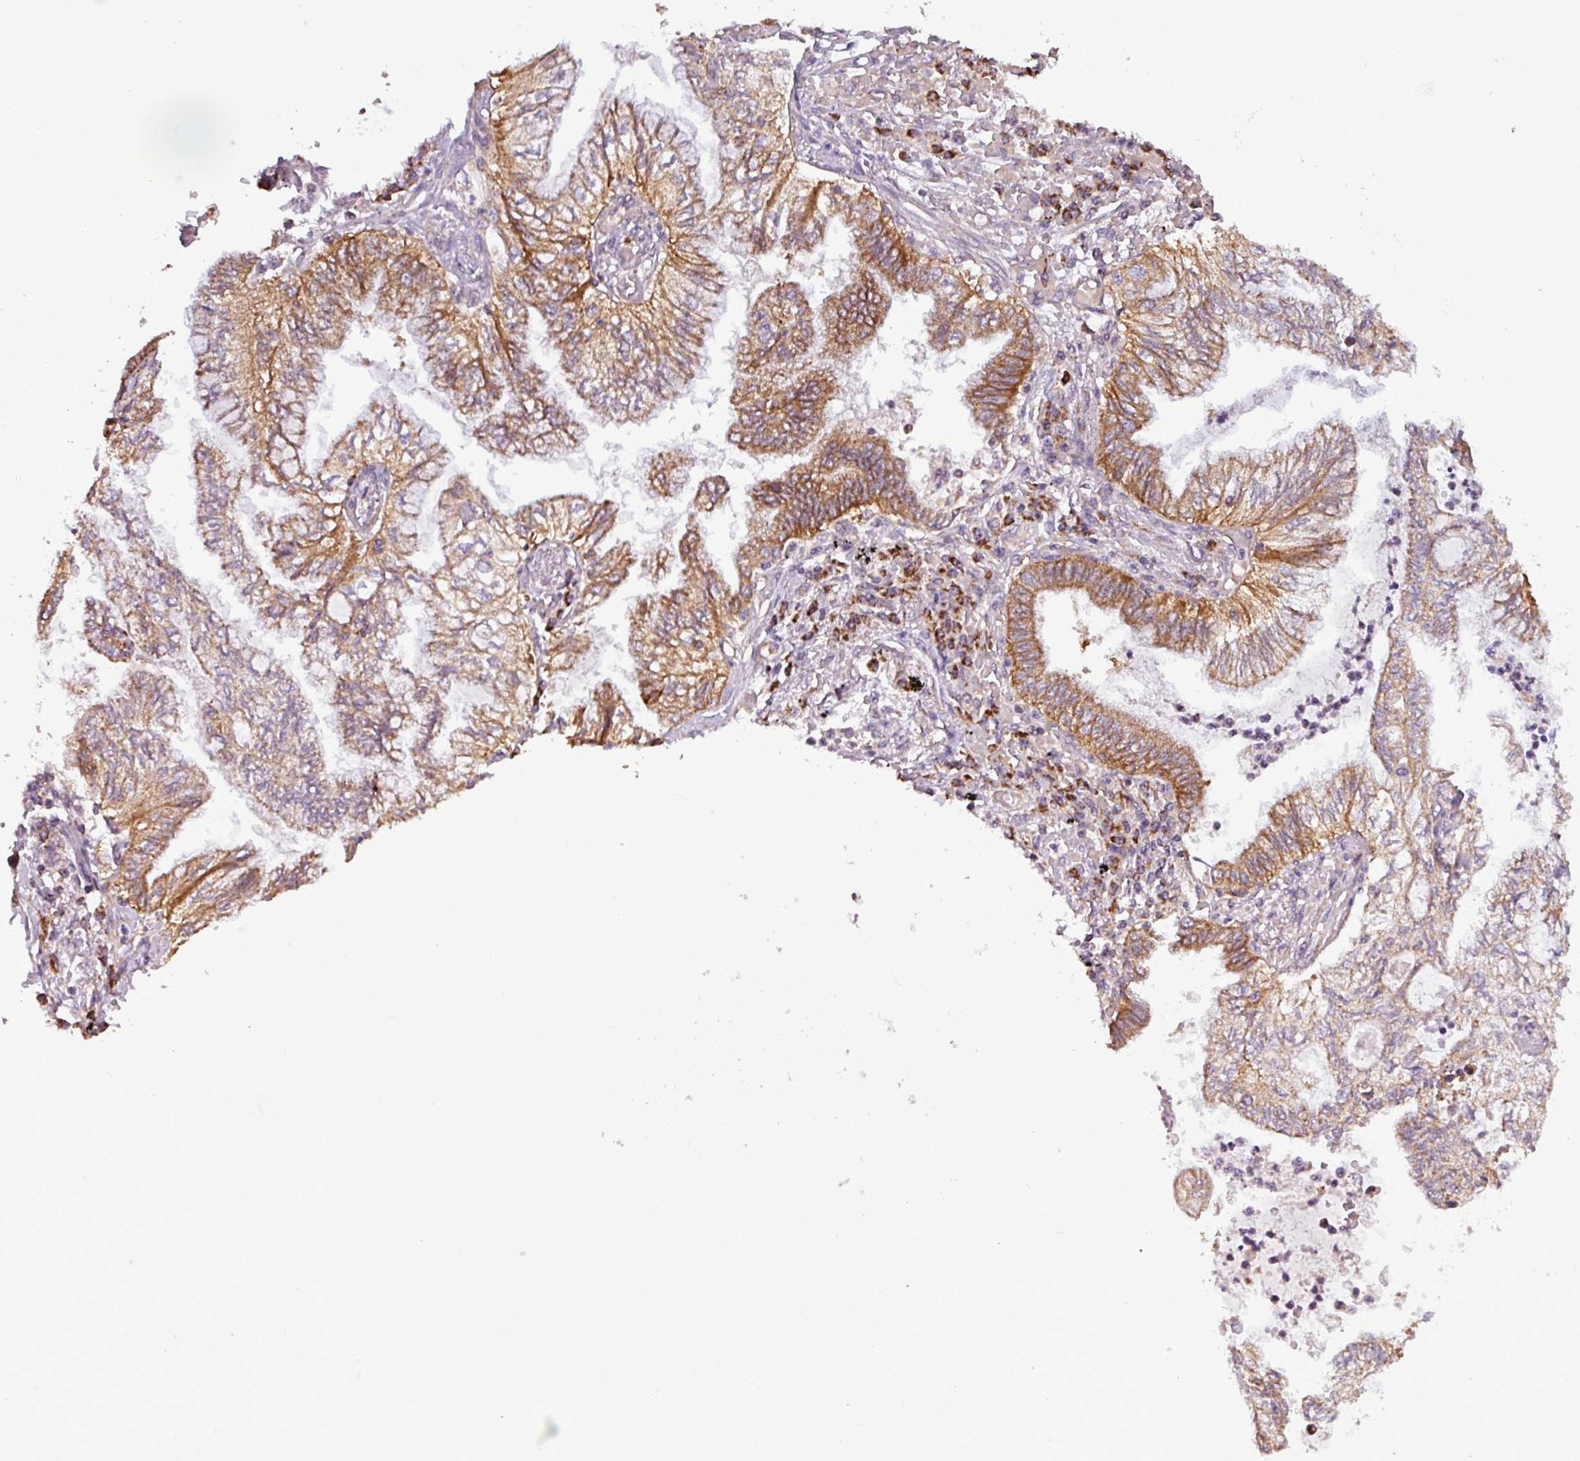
{"staining": {"intensity": "strong", "quantity": ">75%", "location": "cytoplasmic/membranous"}, "tissue": "lung cancer", "cell_type": "Tumor cells", "image_type": "cancer", "snomed": [{"axis": "morphology", "description": "Adenocarcinoma, NOS"}, {"axis": "topography", "description": "Lung"}], "caption": "IHC of human lung cancer displays high levels of strong cytoplasmic/membranous expression in approximately >75% of tumor cells. (Brightfield microscopy of DAB IHC at high magnification).", "gene": "MCTP2", "patient": {"sex": "female", "age": 70}}